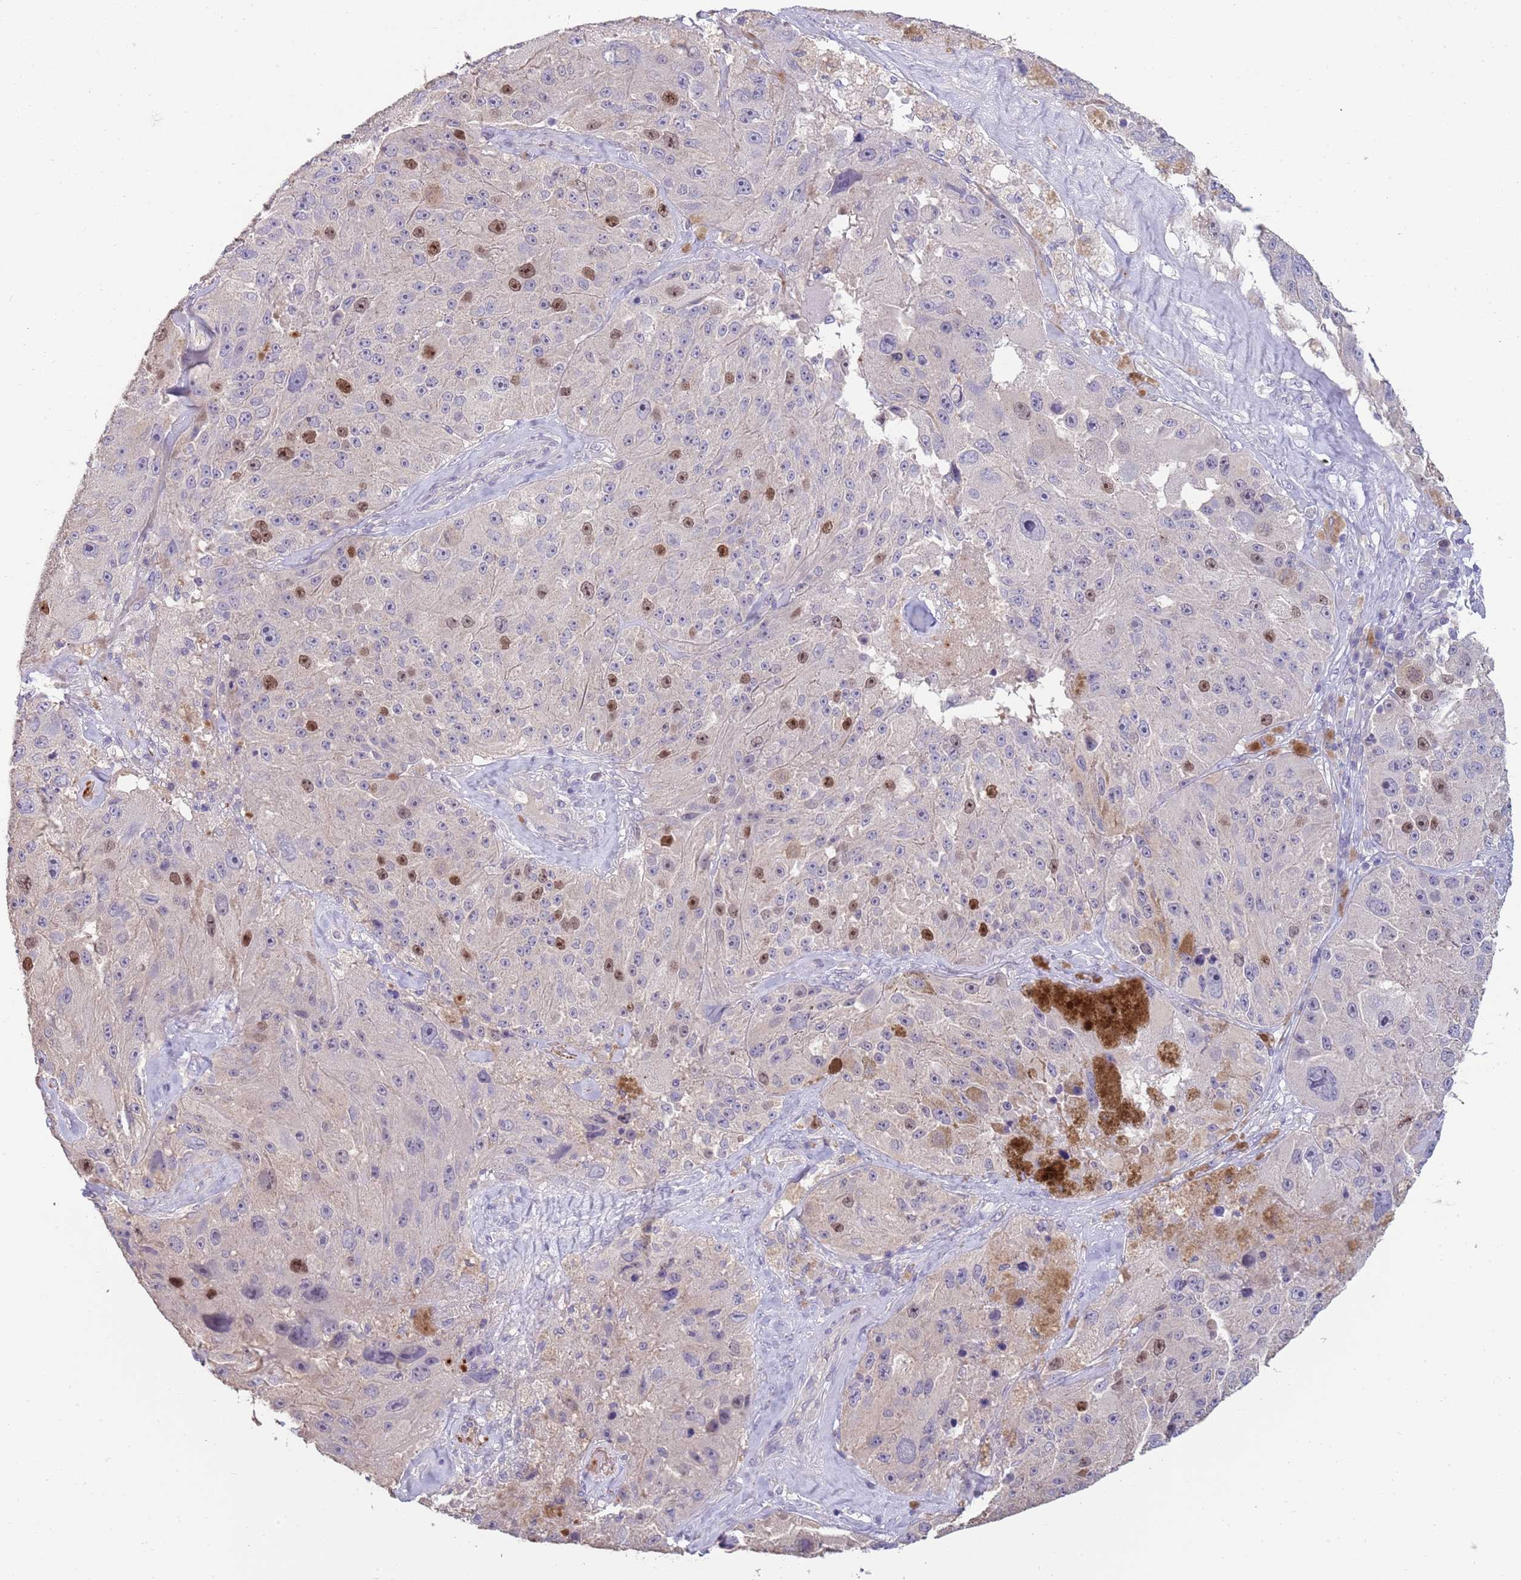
{"staining": {"intensity": "strong", "quantity": "<25%", "location": "nuclear"}, "tissue": "melanoma", "cell_type": "Tumor cells", "image_type": "cancer", "snomed": [{"axis": "morphology", "description": "Malignant melanoma, Metastatic site"}, {"axis": "topography", "description": "Lymph node"}], "caption": "Strong nuclear protein positivity is identified in about <25% of tumor cells in malignant melanoma (metastatic site).", "gene": "PIMREG", "patient": {"sex": "male", "age": 62}}